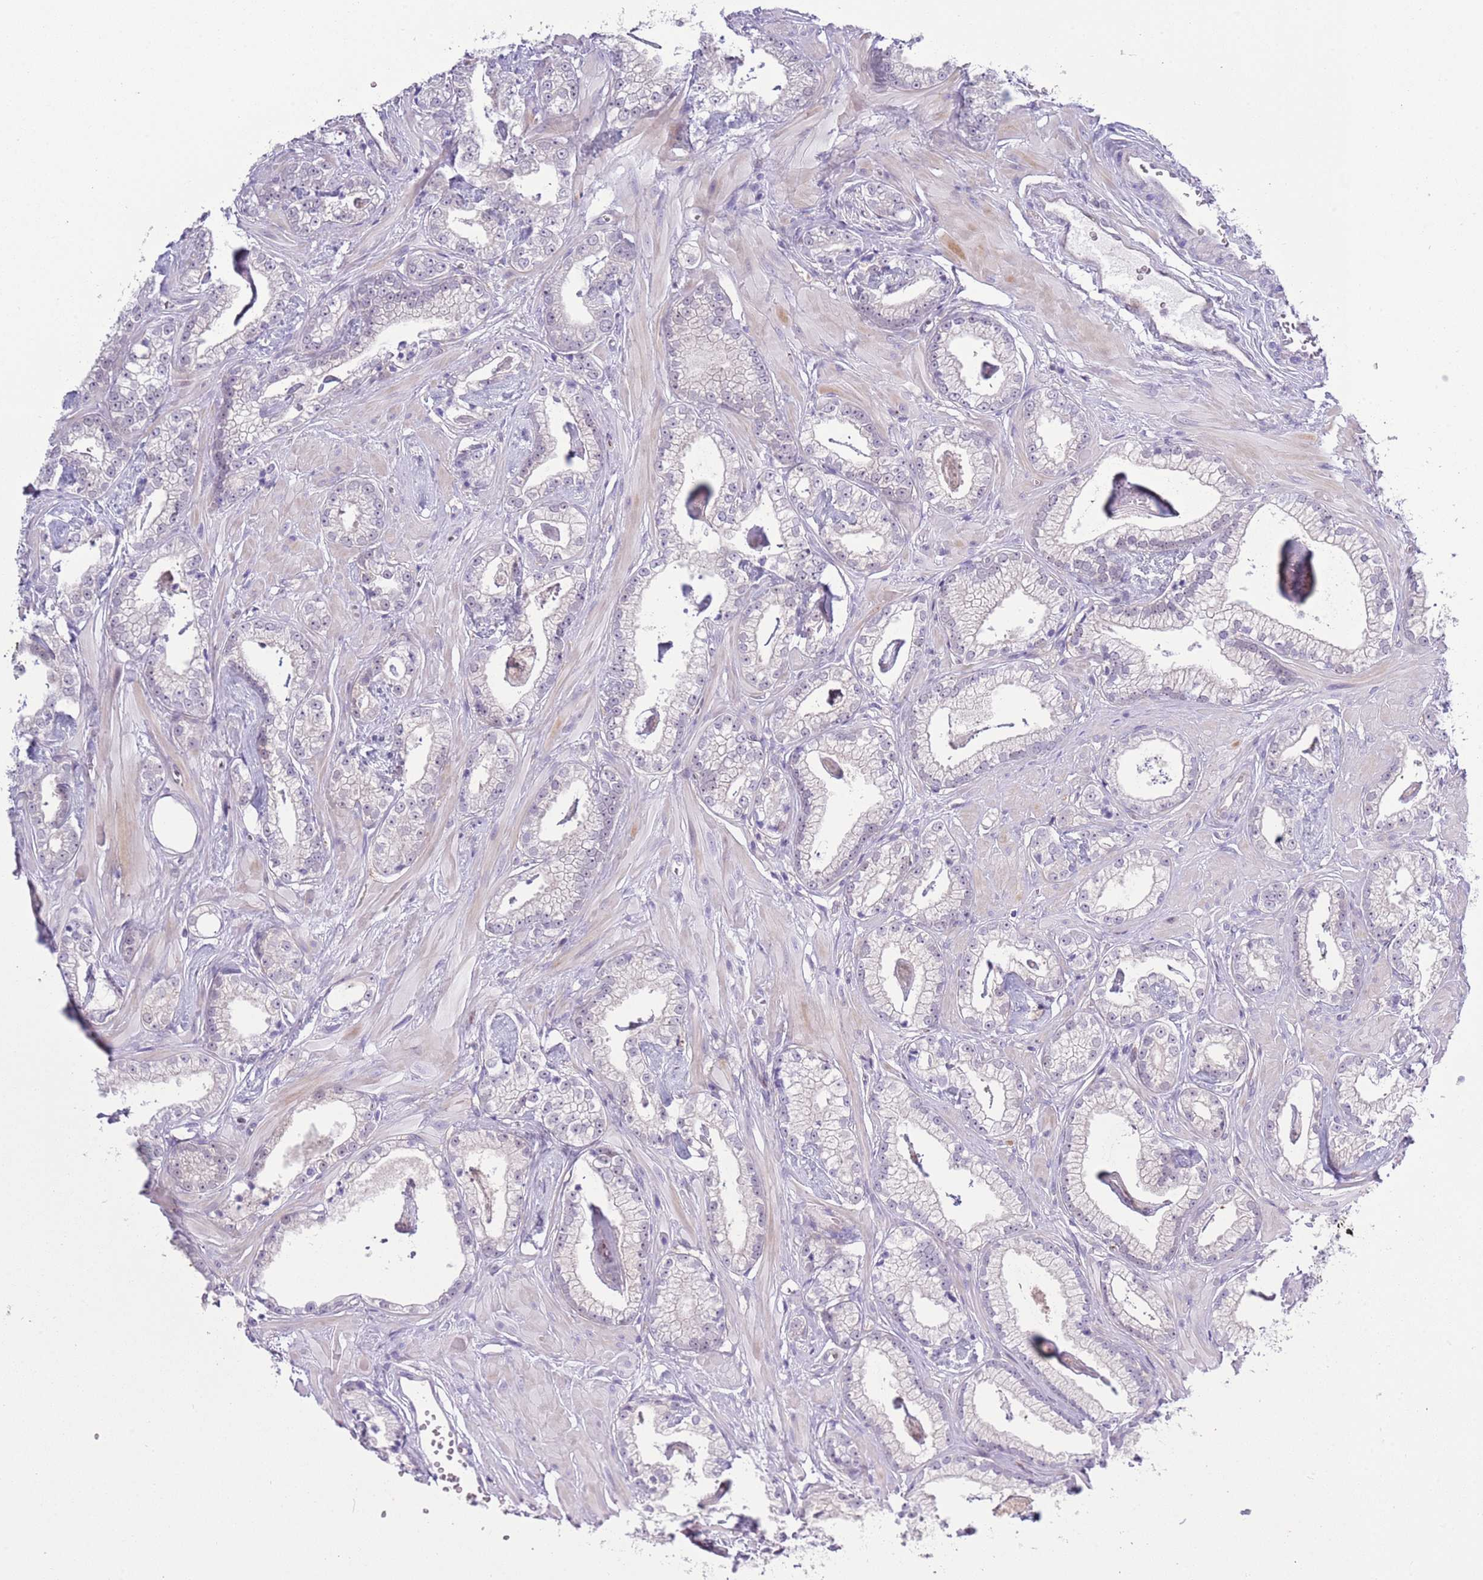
{"staining": {"intensity": "negative", "quantity": "none", "location": "none"}, "tissue": "prostate cancer", "cell_type": "Tumor cells", "image_type": "cancer", "snomed": [{"axis": "morphology", "description": "Adenocarcinoma, Low grade"}, {"axis": "topography", "description": "Prostate"}], "caption": "Tumor cells show no significant expression in prostate cancer.", "gene": "NBPF6", "patient": {"sex": "male", "age": 60}}